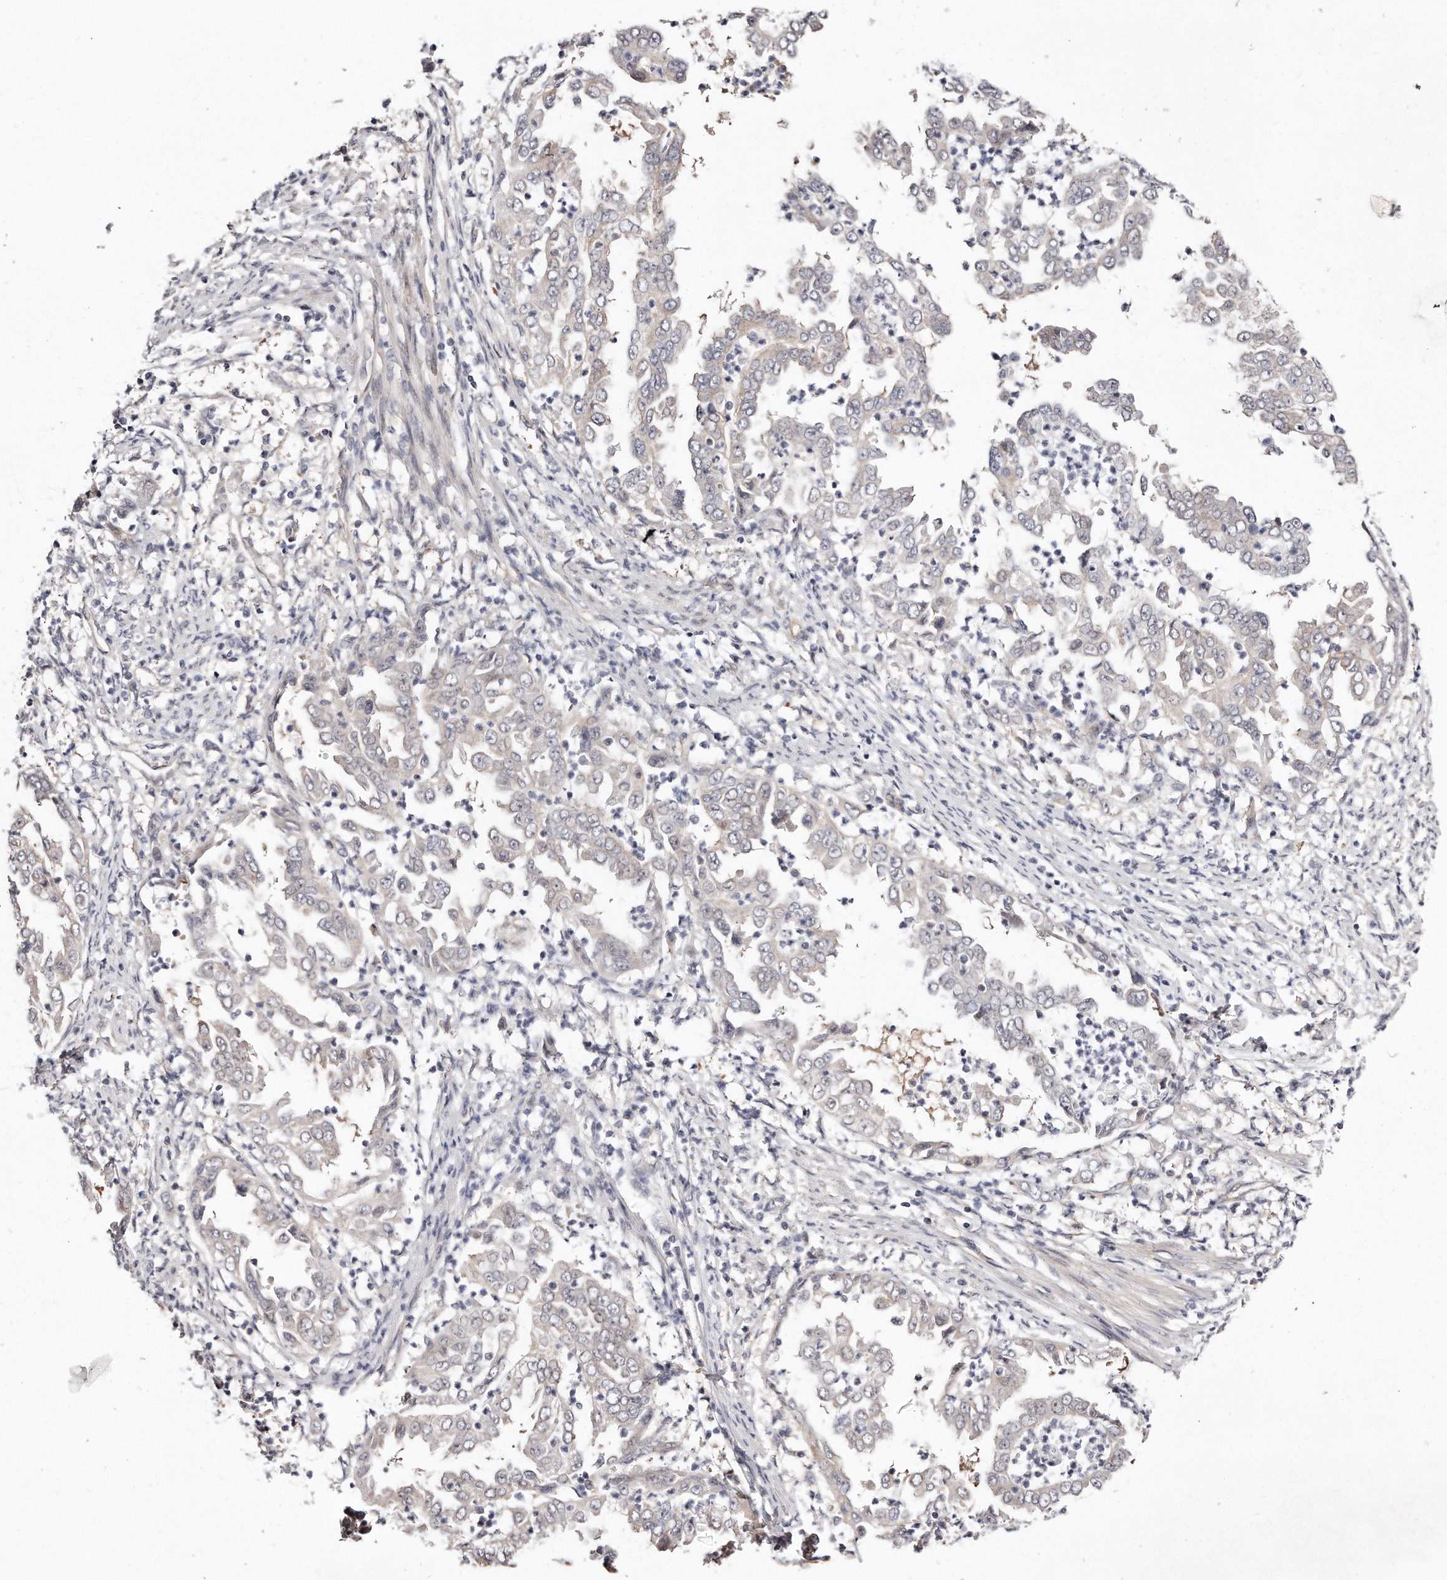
{"staining": {"intensity": "negative", "quantity": "none", "location": "none"}, "tissue": "endometrial cancer", "cell_type": "Tumor cells", "image_type": "cancer", "snomed": [{"axis": "morphology", "description": "Adenocarcinoma, NOS"}, {"axis": "topography", "description": "Endometrium"}], "caption": "Adenocarcinoma (endometrial) stained for a protein using immunohistochemistry (IHC) reveals no positivity tumor cells.", "gene": "CASZ1", "patient": {"sex": "female", "age": 85}}